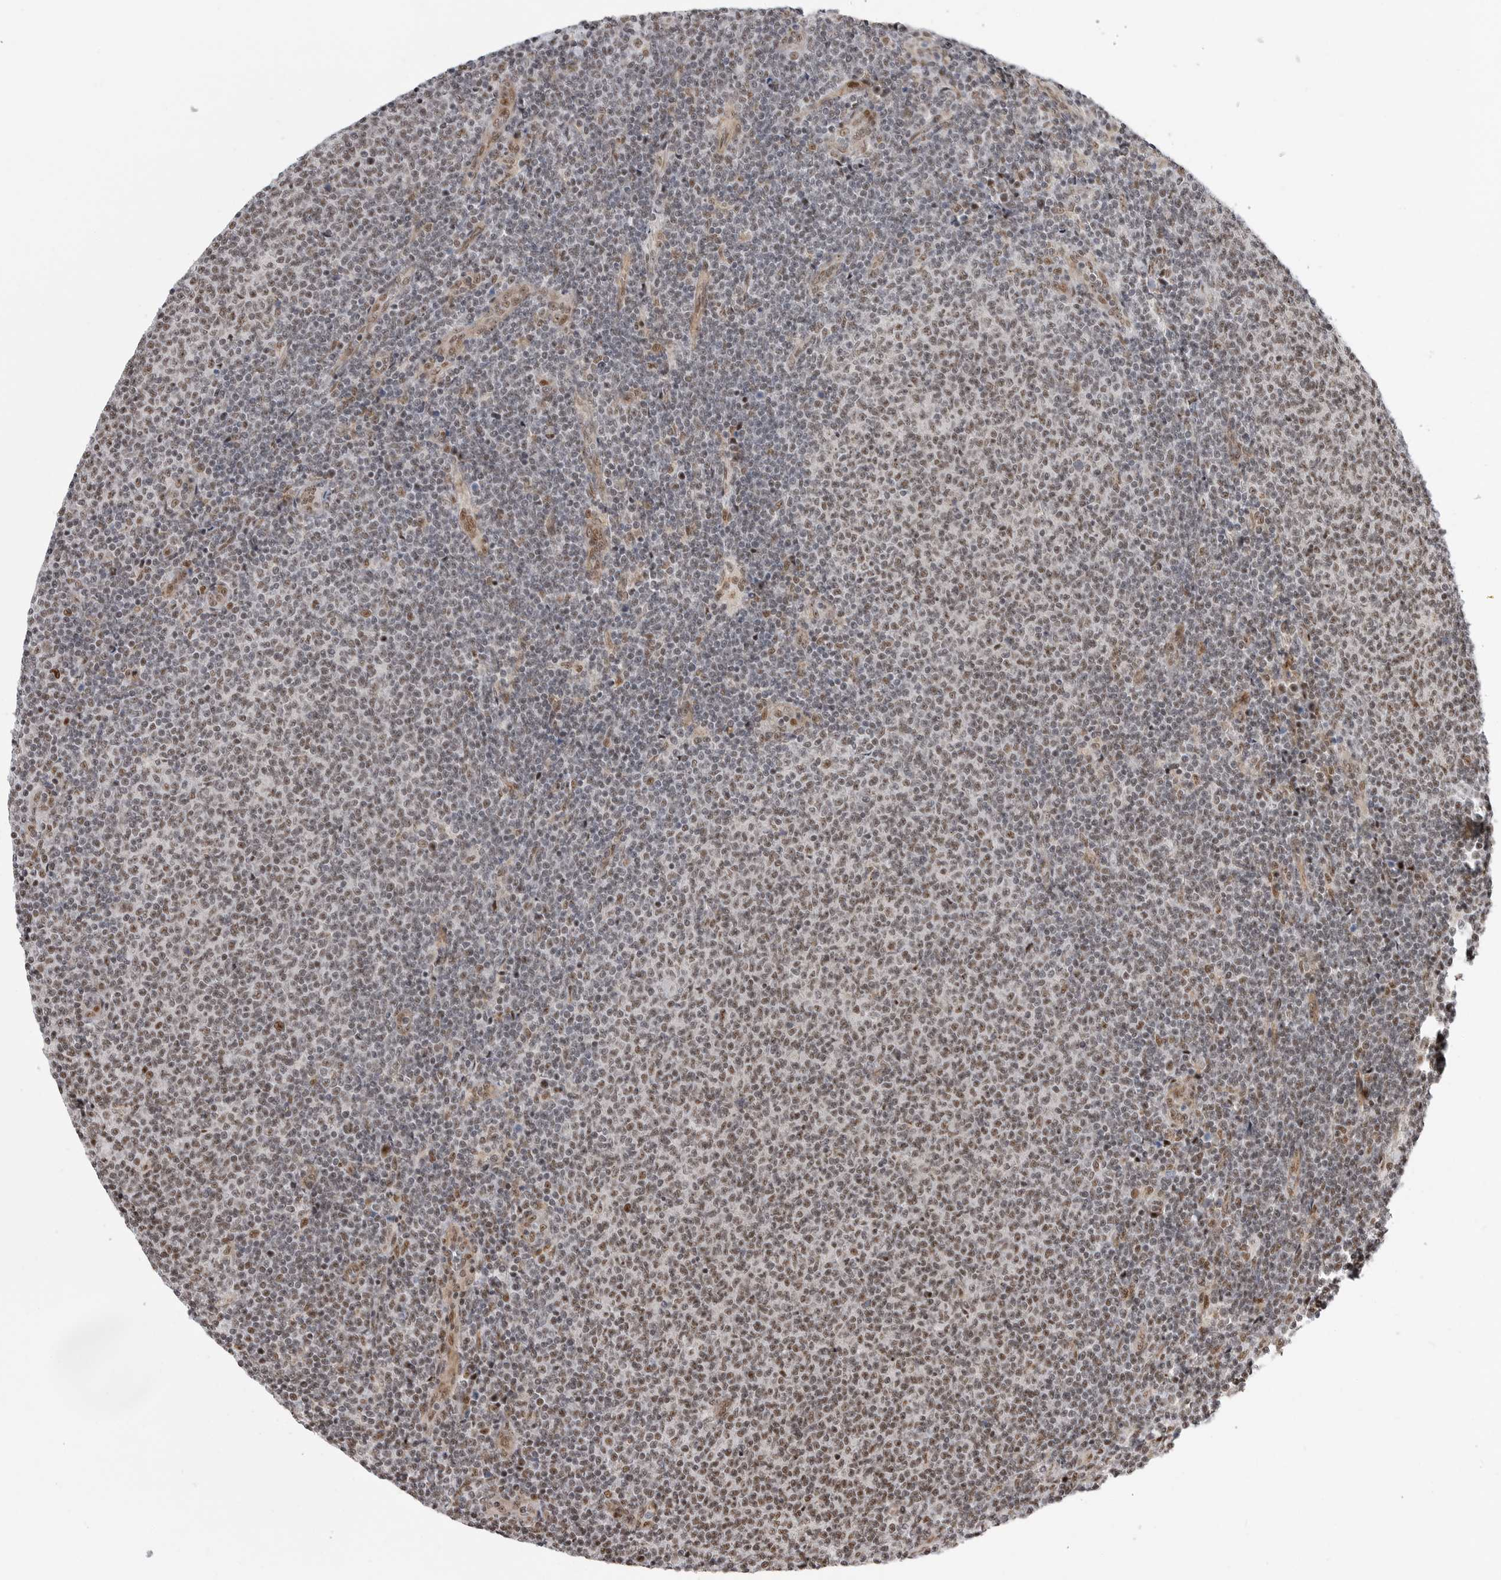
{"staining": {"intensity": "weak", "quantity": "25%-75%", "location": "nuclear"}, "tissue": "lymphoma", "cell_type": "Tumor cells", "image_type": "cancer", "snomed": [{"axis": "morphology", "description": "Malignant lymphoma, non-Hodgkin's type, Low grade"}, {"axis": "topography", "description": "Lymph node"}], "caption": "Protein expression by IHC reveals weak nuclear staining in about 25%-75% of tumor cells in low-grade malignant lymphoma, non-Hodgkin's type. The staining is performed using DAB (3,3'-diaminobenzidine) brown chromogen to label protein expression. The nuclei are counter-stained blue using hematoxylin.", "gene": "GPATCH2", "patient": {"sex": "male", "age": 66}}